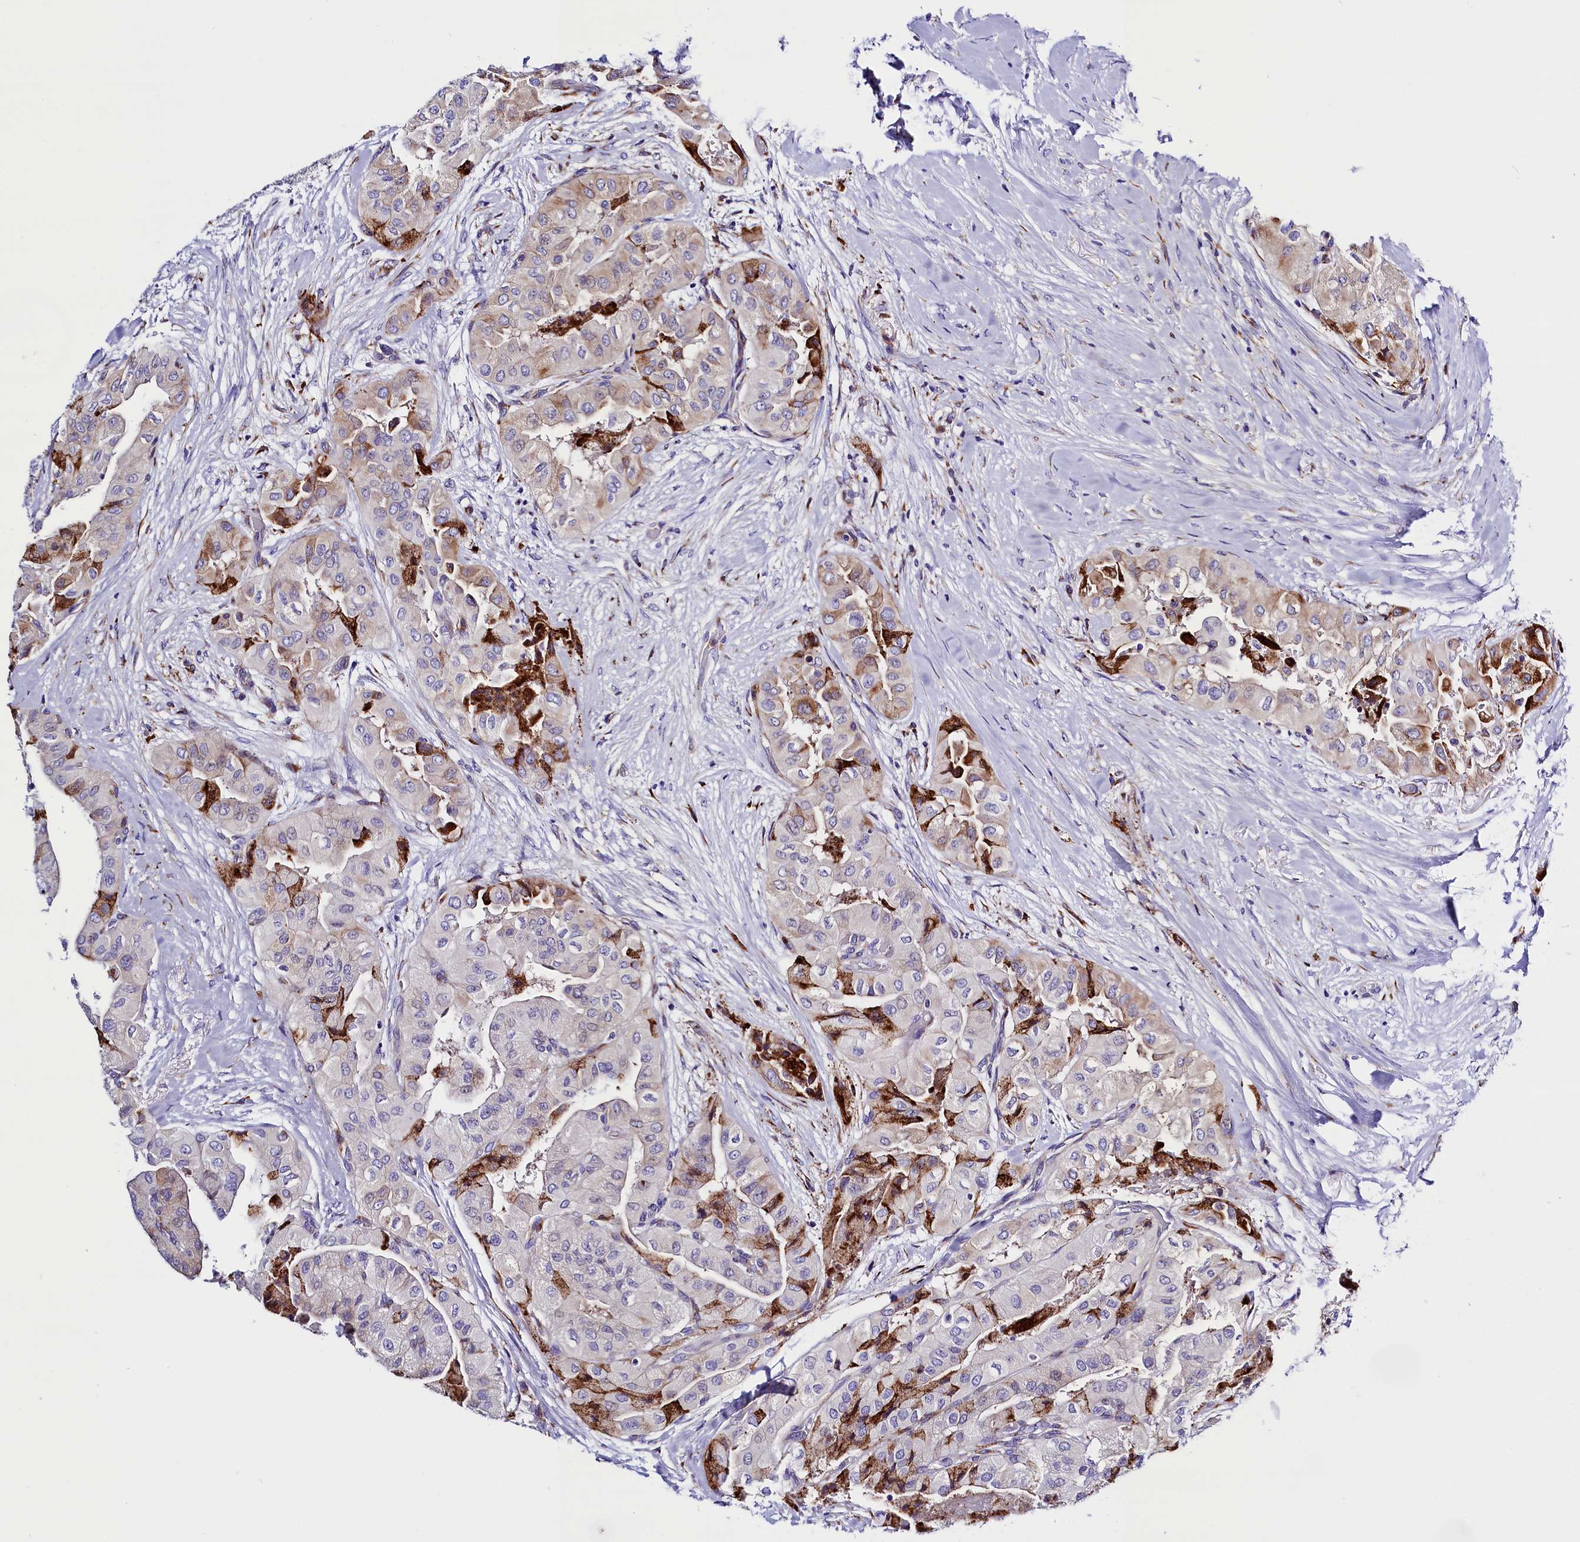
{"staining": {"intensity": "moderate", "quantity": "<25%", "location": "cytoplasmic/membranous"}, "tissue": "thyroid cancer", "cell_type": "Tumor cells", "image_type": "cancer", "snomed": [{"axis": "morphology", "description": "Normal tissue, NOS"}, {"axis": "morphology", "description": "Papillary adenocarcinoma, NOS"}, {"axis": "topography", "description": "Thyroid gland"}], "caption": "Immunohistochemistry (IHC) histopathology image of thyroid papillary adenocarcinoma stained for a protein (brown), which displays low levels of moderate cytoplasmic/membranous positivity in about <25% of tumor cells.", "gene": "CMTR2", "patient": {"sex": "female", "age": 59}}